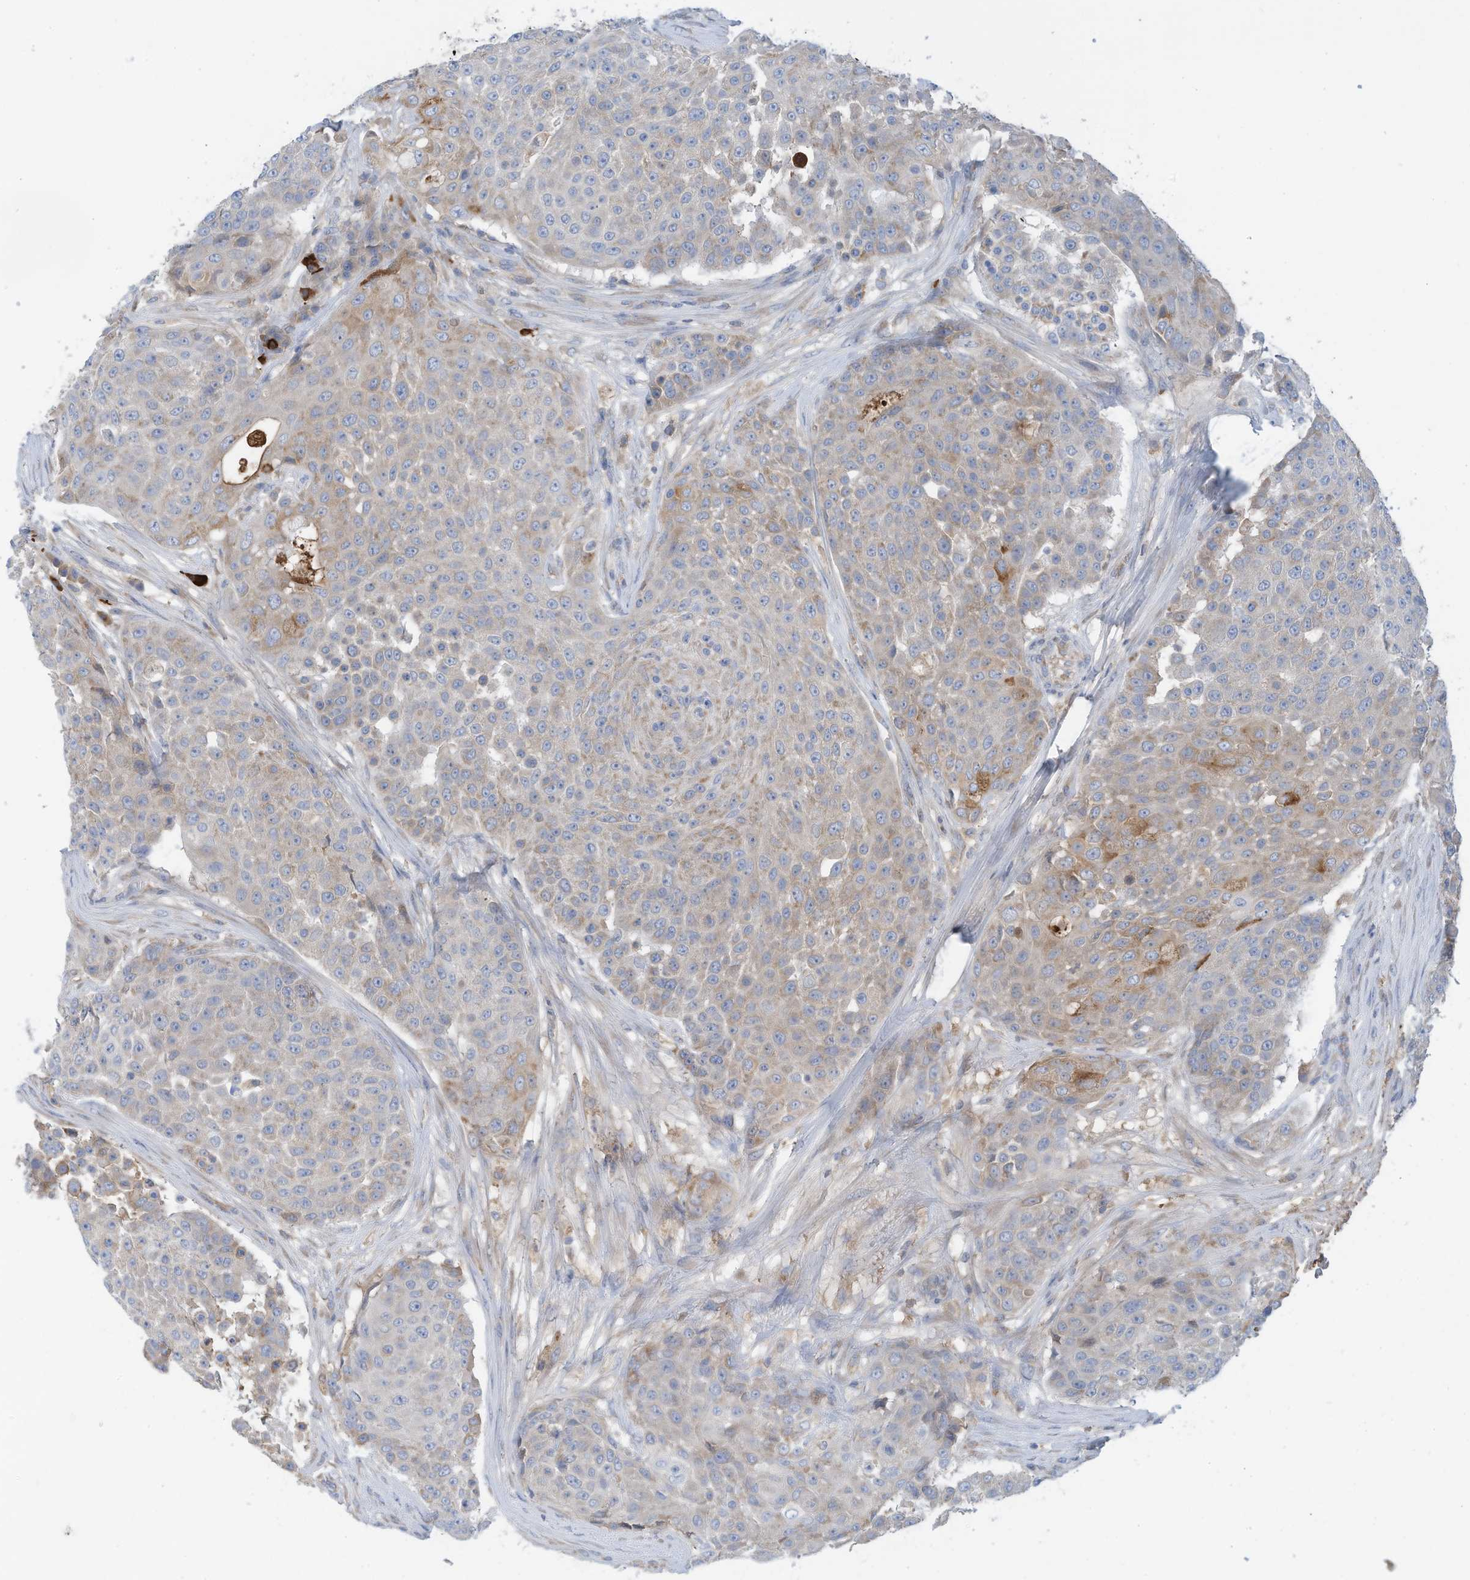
{"staining": {"intensity": "moderate", "quantity": "<25%", "location": "cytoplasmic/membranous"}, "tissue": "urothelial cancer", "cell_type": "Tumor cells", "image_type": "cancer", "snomed": [{"axis": "morphology", "description": "Urothelial carcinoma, High grade"}, {"axis": "topography", "description": "Urinary bladder"}], "caption": "Tumor cells show low levels of moderate cytoplasmic/membranous positivity in approximately <25% of cells in urothelial cancer.", "gene": "SLC5A11", "patient": {"sex": "female", "age": 63}}